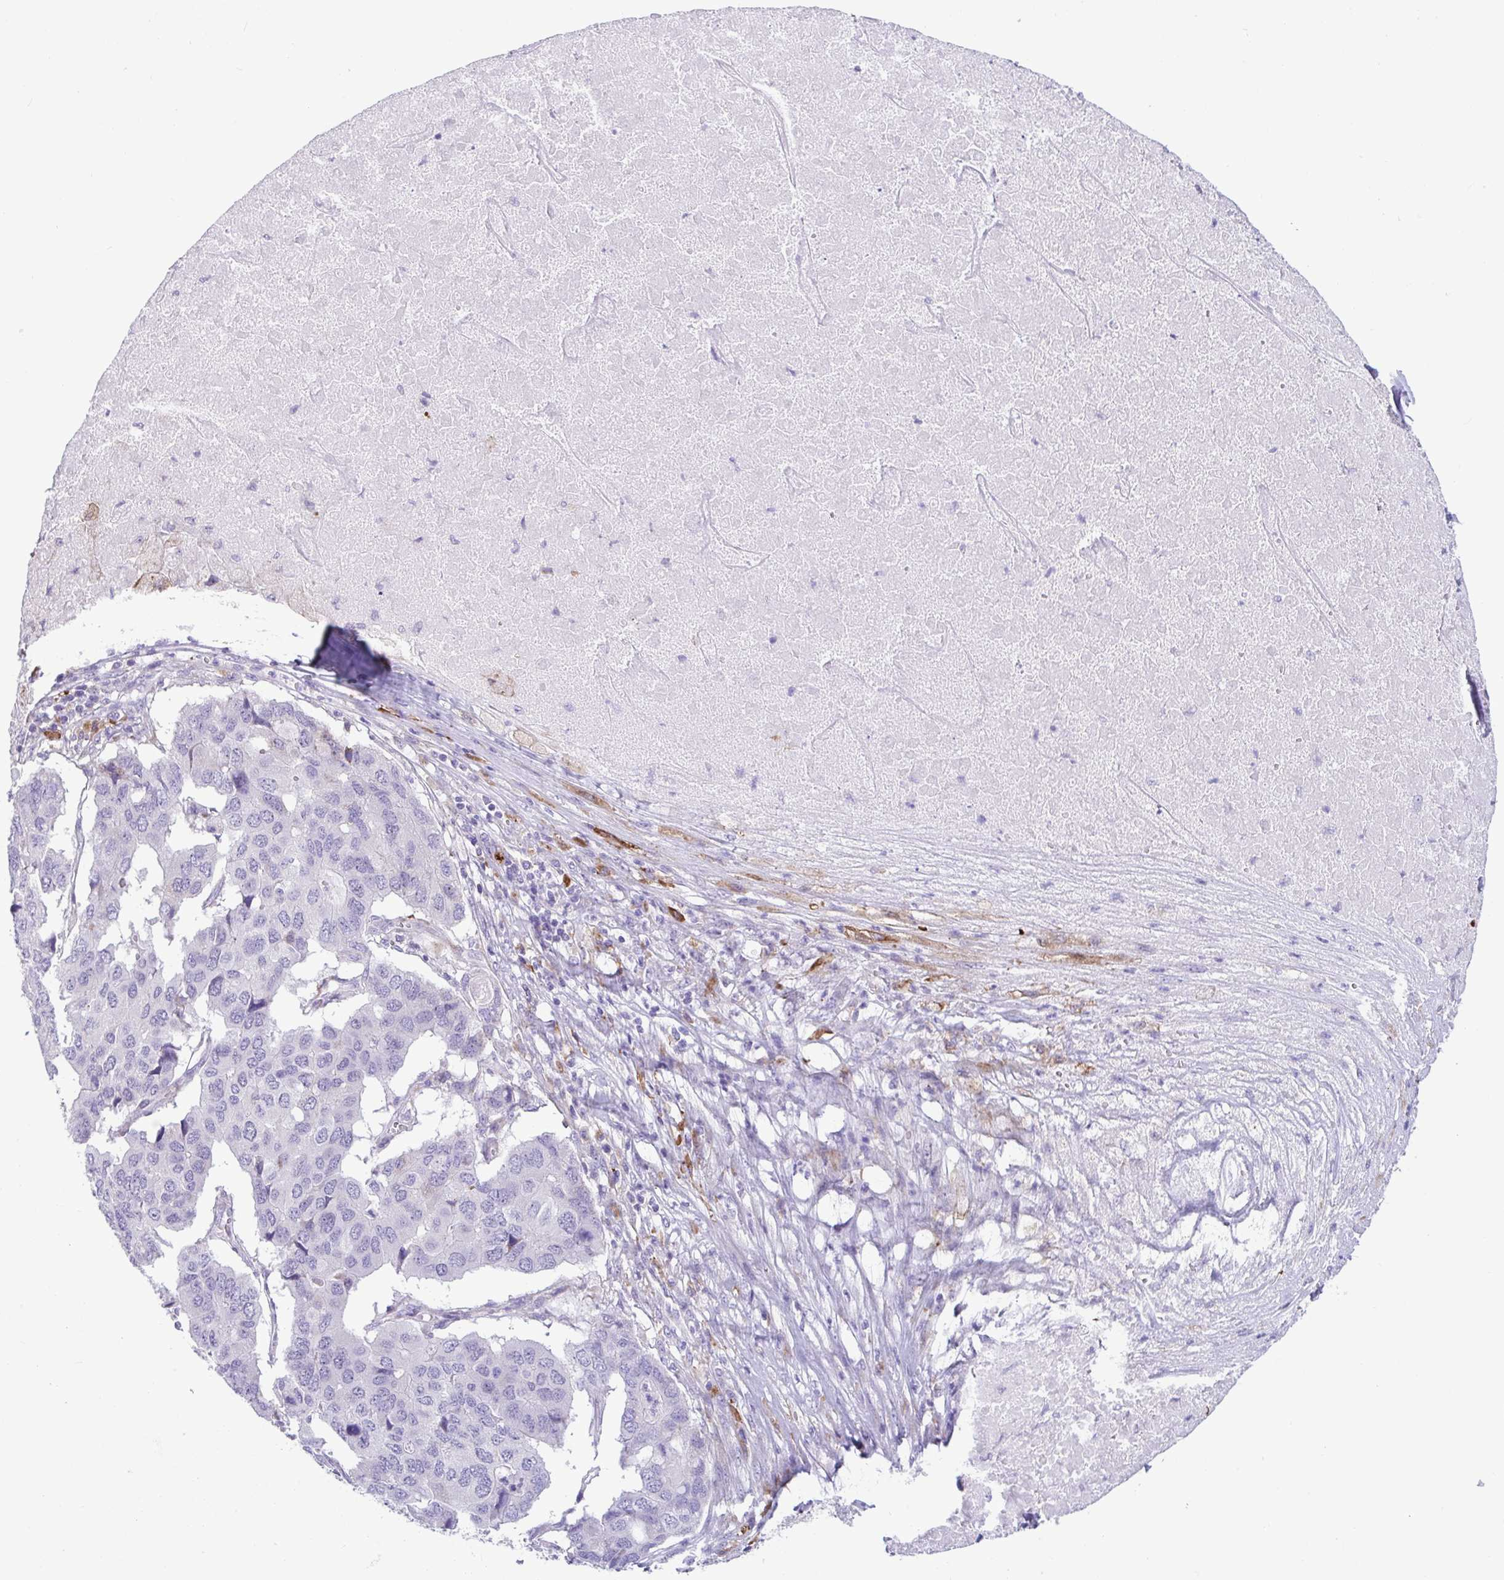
{"staining": {"intensity": "negative", "quantity": "none", "location": "none"}, "tissue": "pancreatic cancer", "cell_type": "Tumor cells", "image_type": "cancer", "snomed": [{"axis": "morphology", "description": "Adenocarcinoma, NOS"}, {"axis": "topography", "description": "Pancreas"}], "caption": "A high-resolution photomicrograph shows IHC staining of pancreatic cancer (adenocarcinoma), which demonstrates no significant staining in tumor cells.", "gene": "DTX3", "patient": {"sex": "male", "age": 50}}